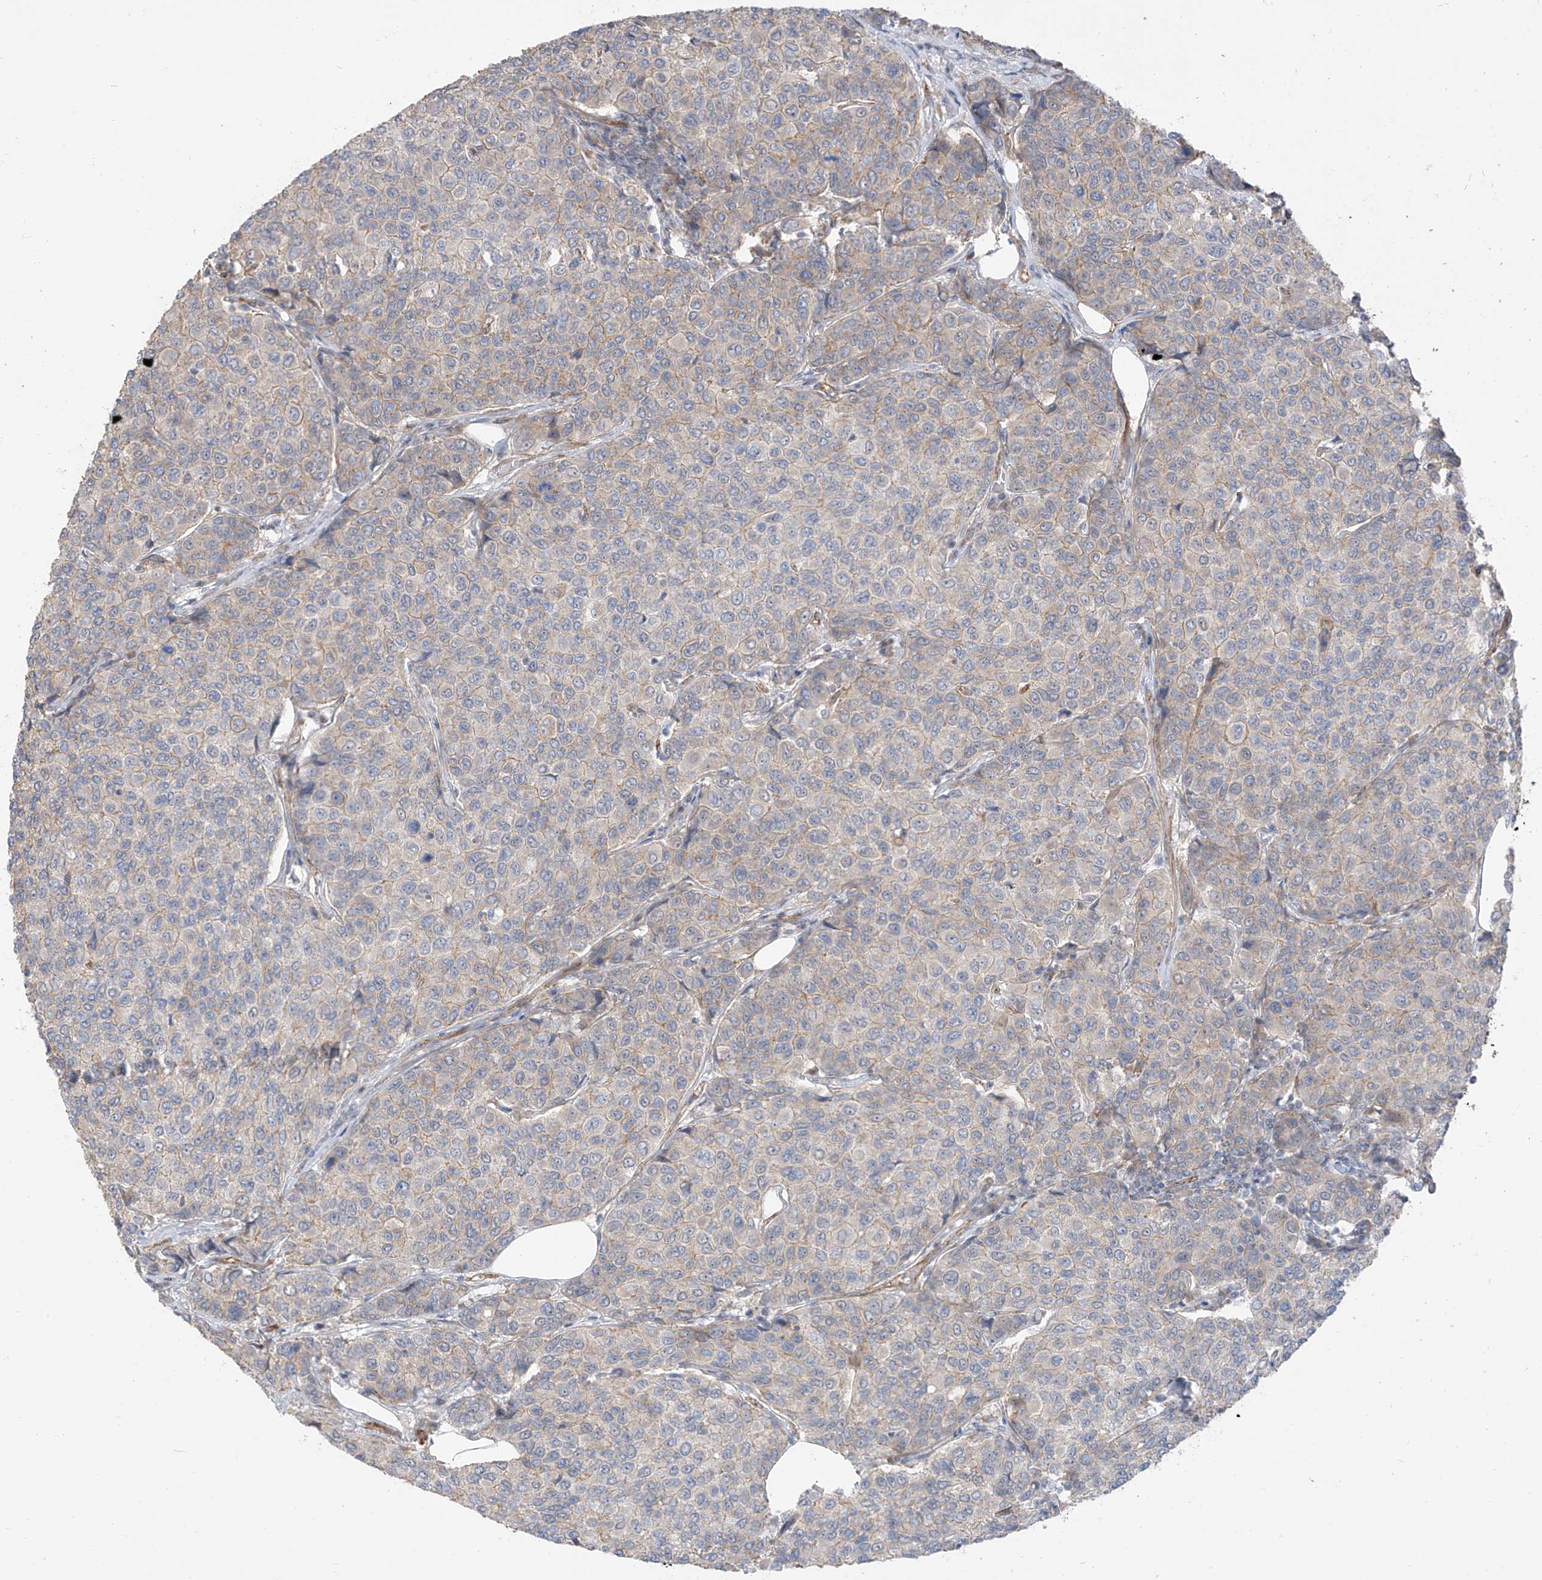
{"staining": {"intensity": "weak", "quantity": "<25%", "location": "cytoplasmic/membranous"}, "tissue": "breast cancer", "cell_type": "Tumor cells", "image_type": "cancer", "snomed": [{"axis": "morphology", "description": "Duct carcinoma"}, {"axis": "topography", "description": "Breast"}], "caption": "Human breast cancer stained for a protein using IHC demonstrates no staining in tumor cells.", "gene": "EPHX4", "patient": {"sex": "female", "age": 55}}